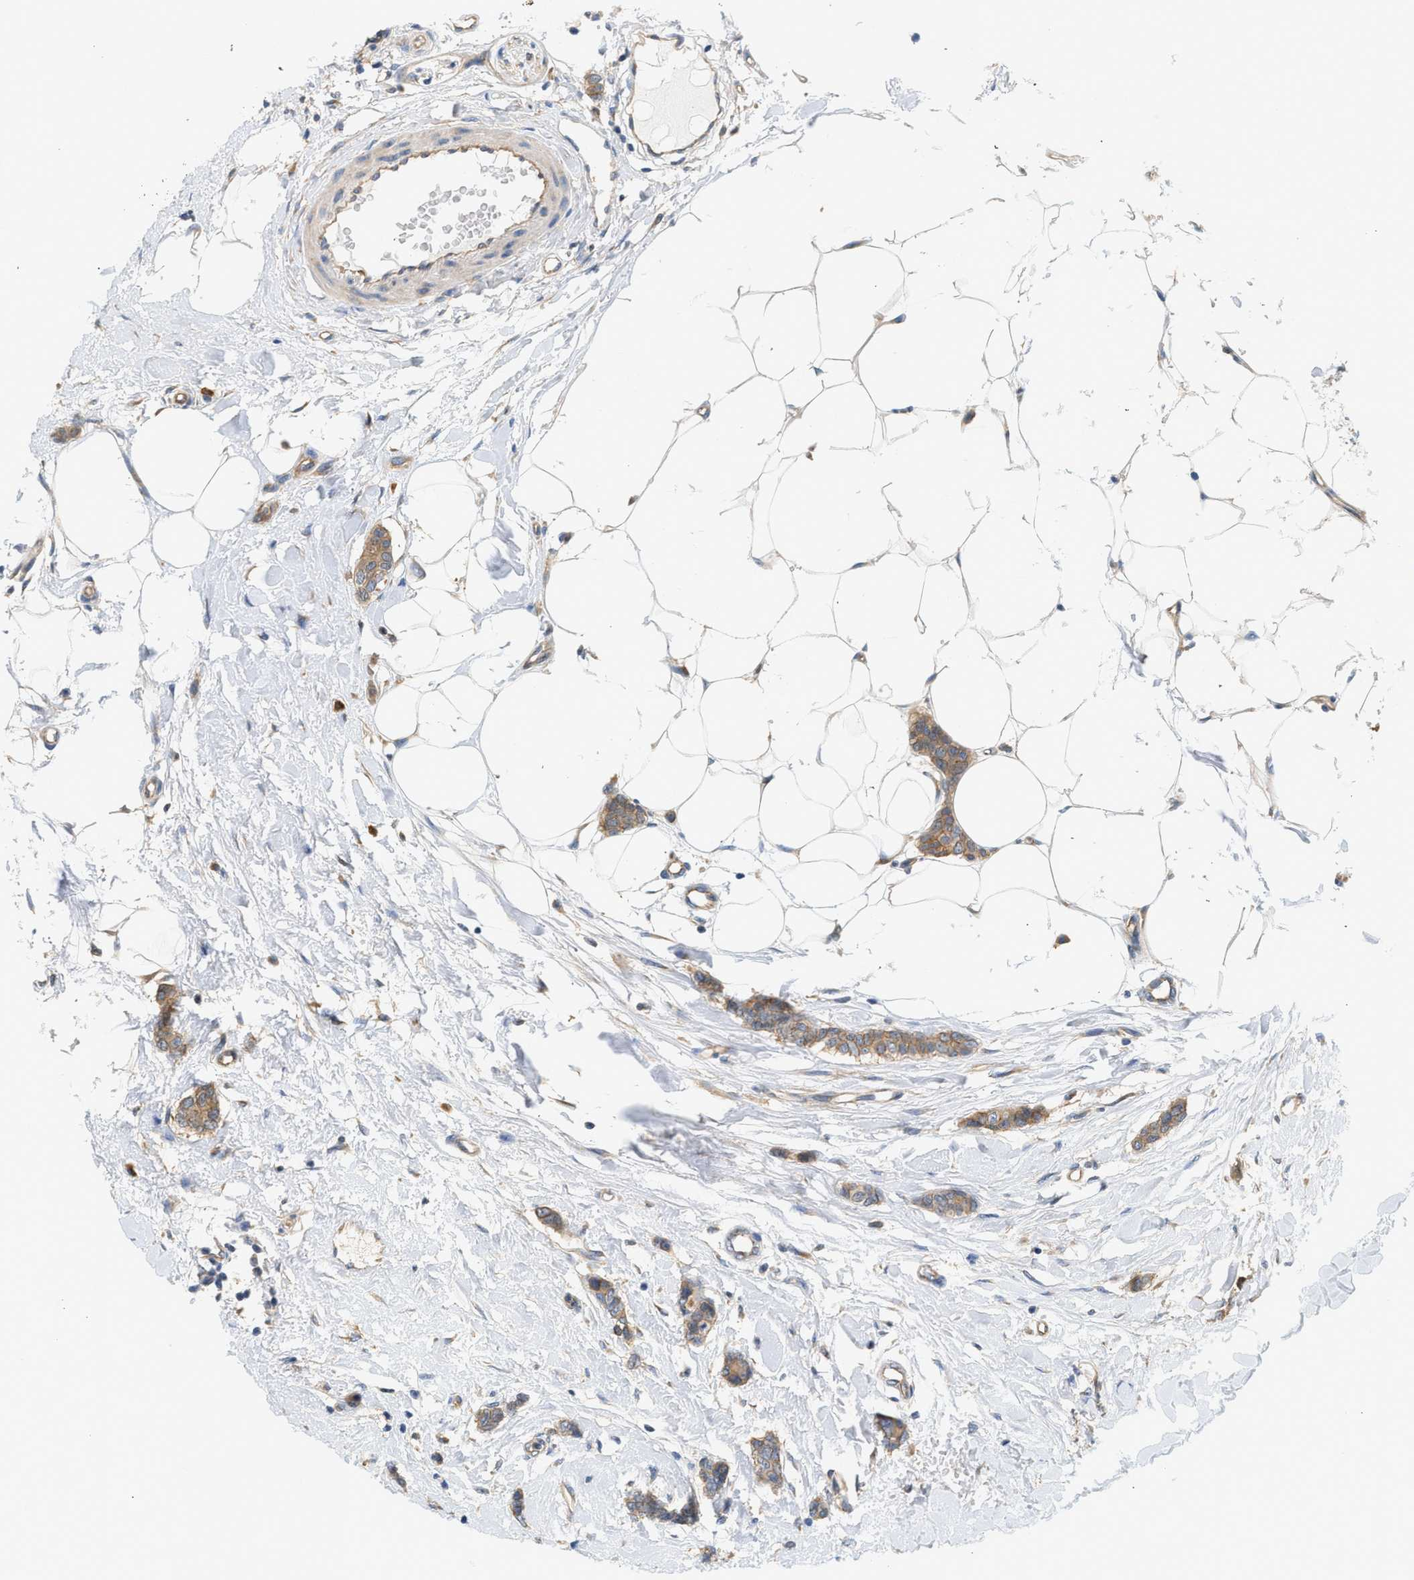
{"staining": {"intensity": "moderate", "quantity": ">75%", "location": "cytoplasmic/membranous"}, "tissue": "breast cancer", "cell_type": "Tumor cells", "image_type": "cancer", "snomed": [{"axis": "morphology", "description": "Lobular carcinoma"}, {"axis": "topography", "description": "Skin"}, {"axis": "topography", "description": "Breast"}], "caption": "Protein expression analysis of human breast cancer reveals moderate cytoplasmic/membranous staining in about >75% of tumor cells.", "gene": "CTXN1", "patient": {"sex": "female", "age": 46}}